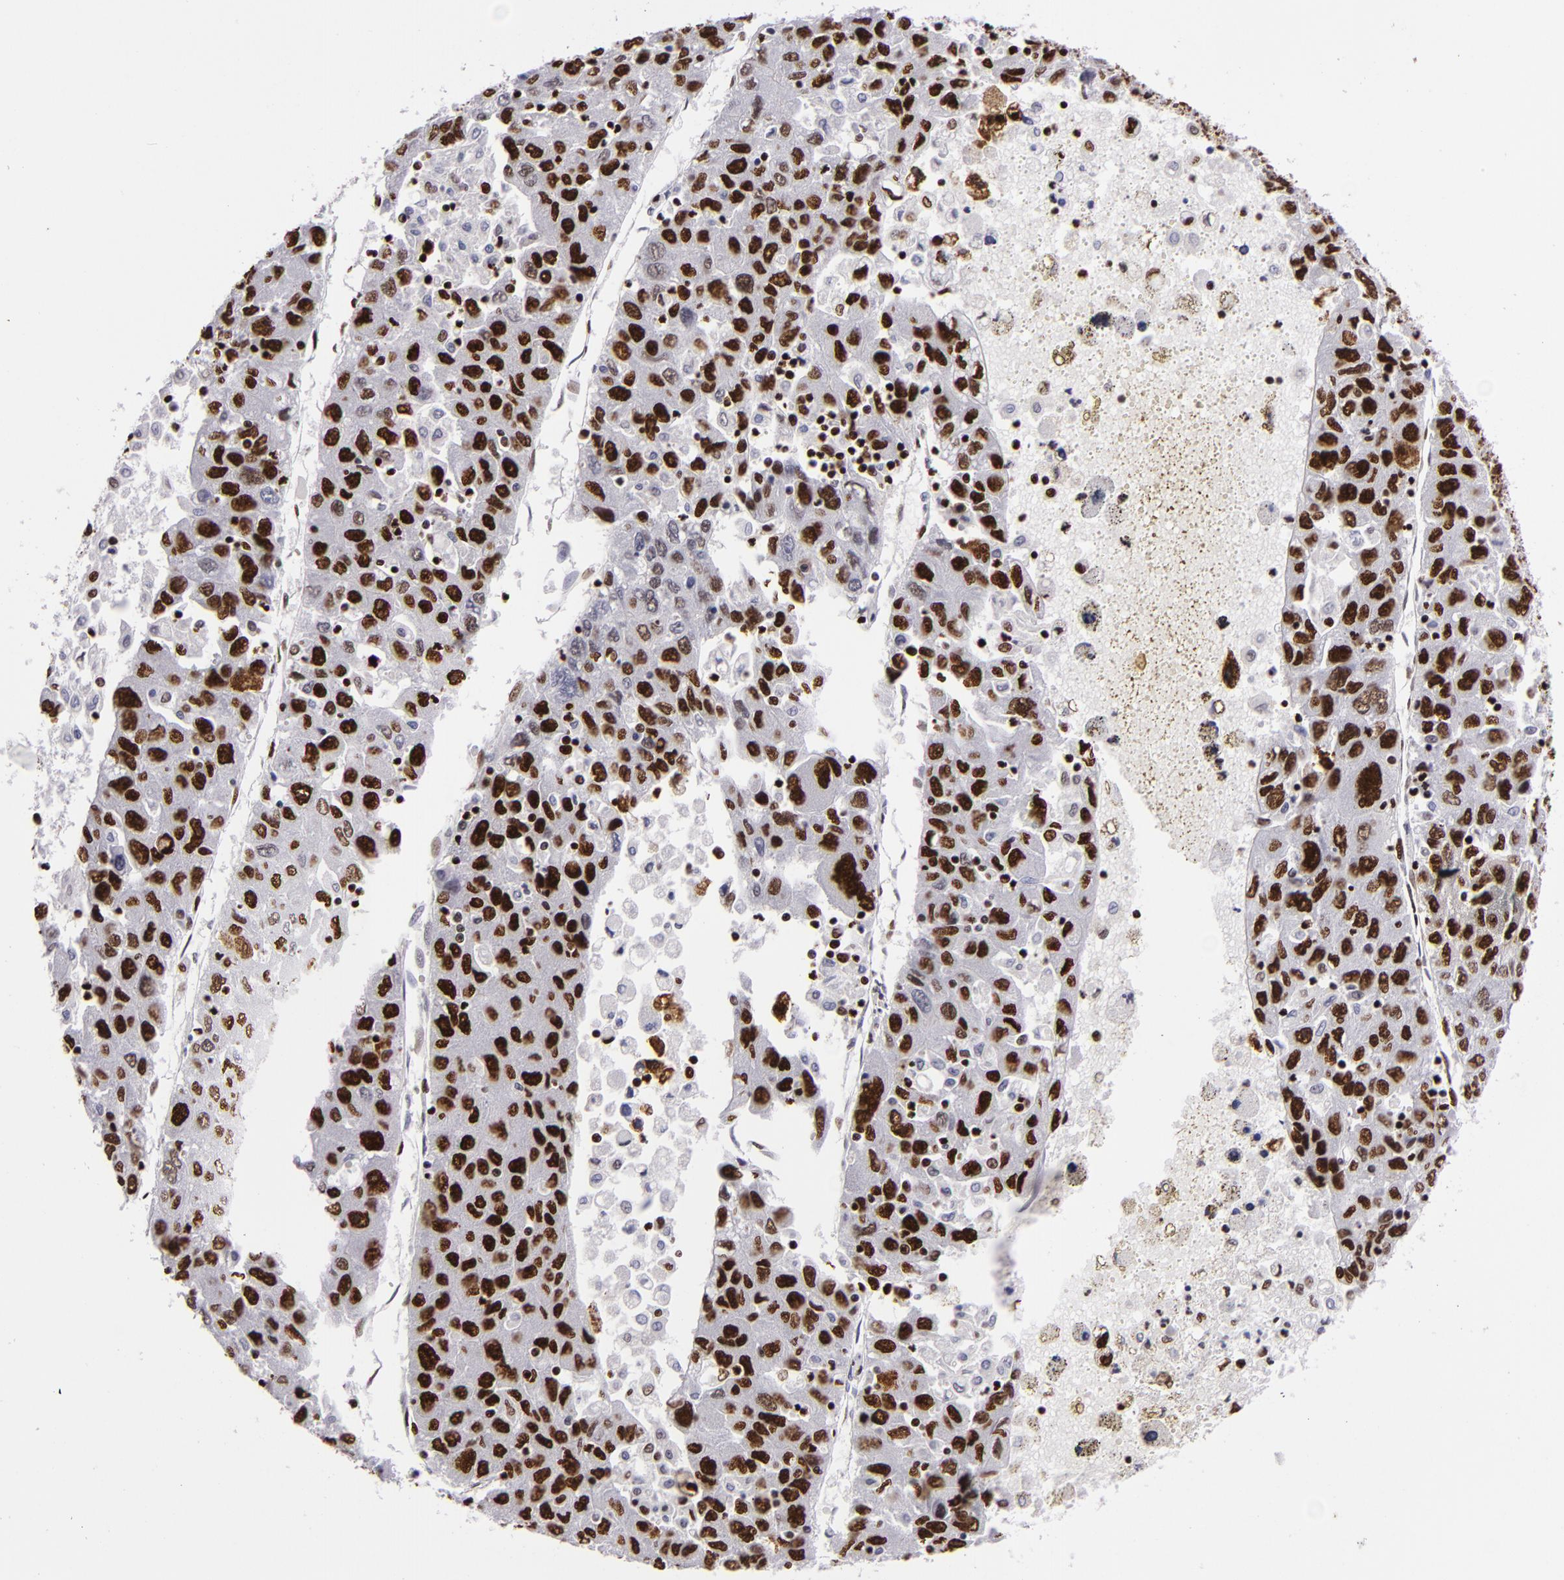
{"staining": {"intensity": "strong", "quantity": "25%-75%", "location": "nuclear"}, "tissue": "liver cancer", "cell_type": "Tumor cells", "image_type": "cancer", "snomed": [{"axis": "morphology", "description": "Carcinoma, Hepatocellular, NOS"}, {"axis": "topography", "description": "Liver"}], "caption": "Strong nuclear expression for a protein is seen in about 25%-75% of tumor cells of hepatocellular carcinoma (liver) using immunohistochemistry (IHC).", "gene": "SAFB", "patient": {"sex": "male", "age": 49}}